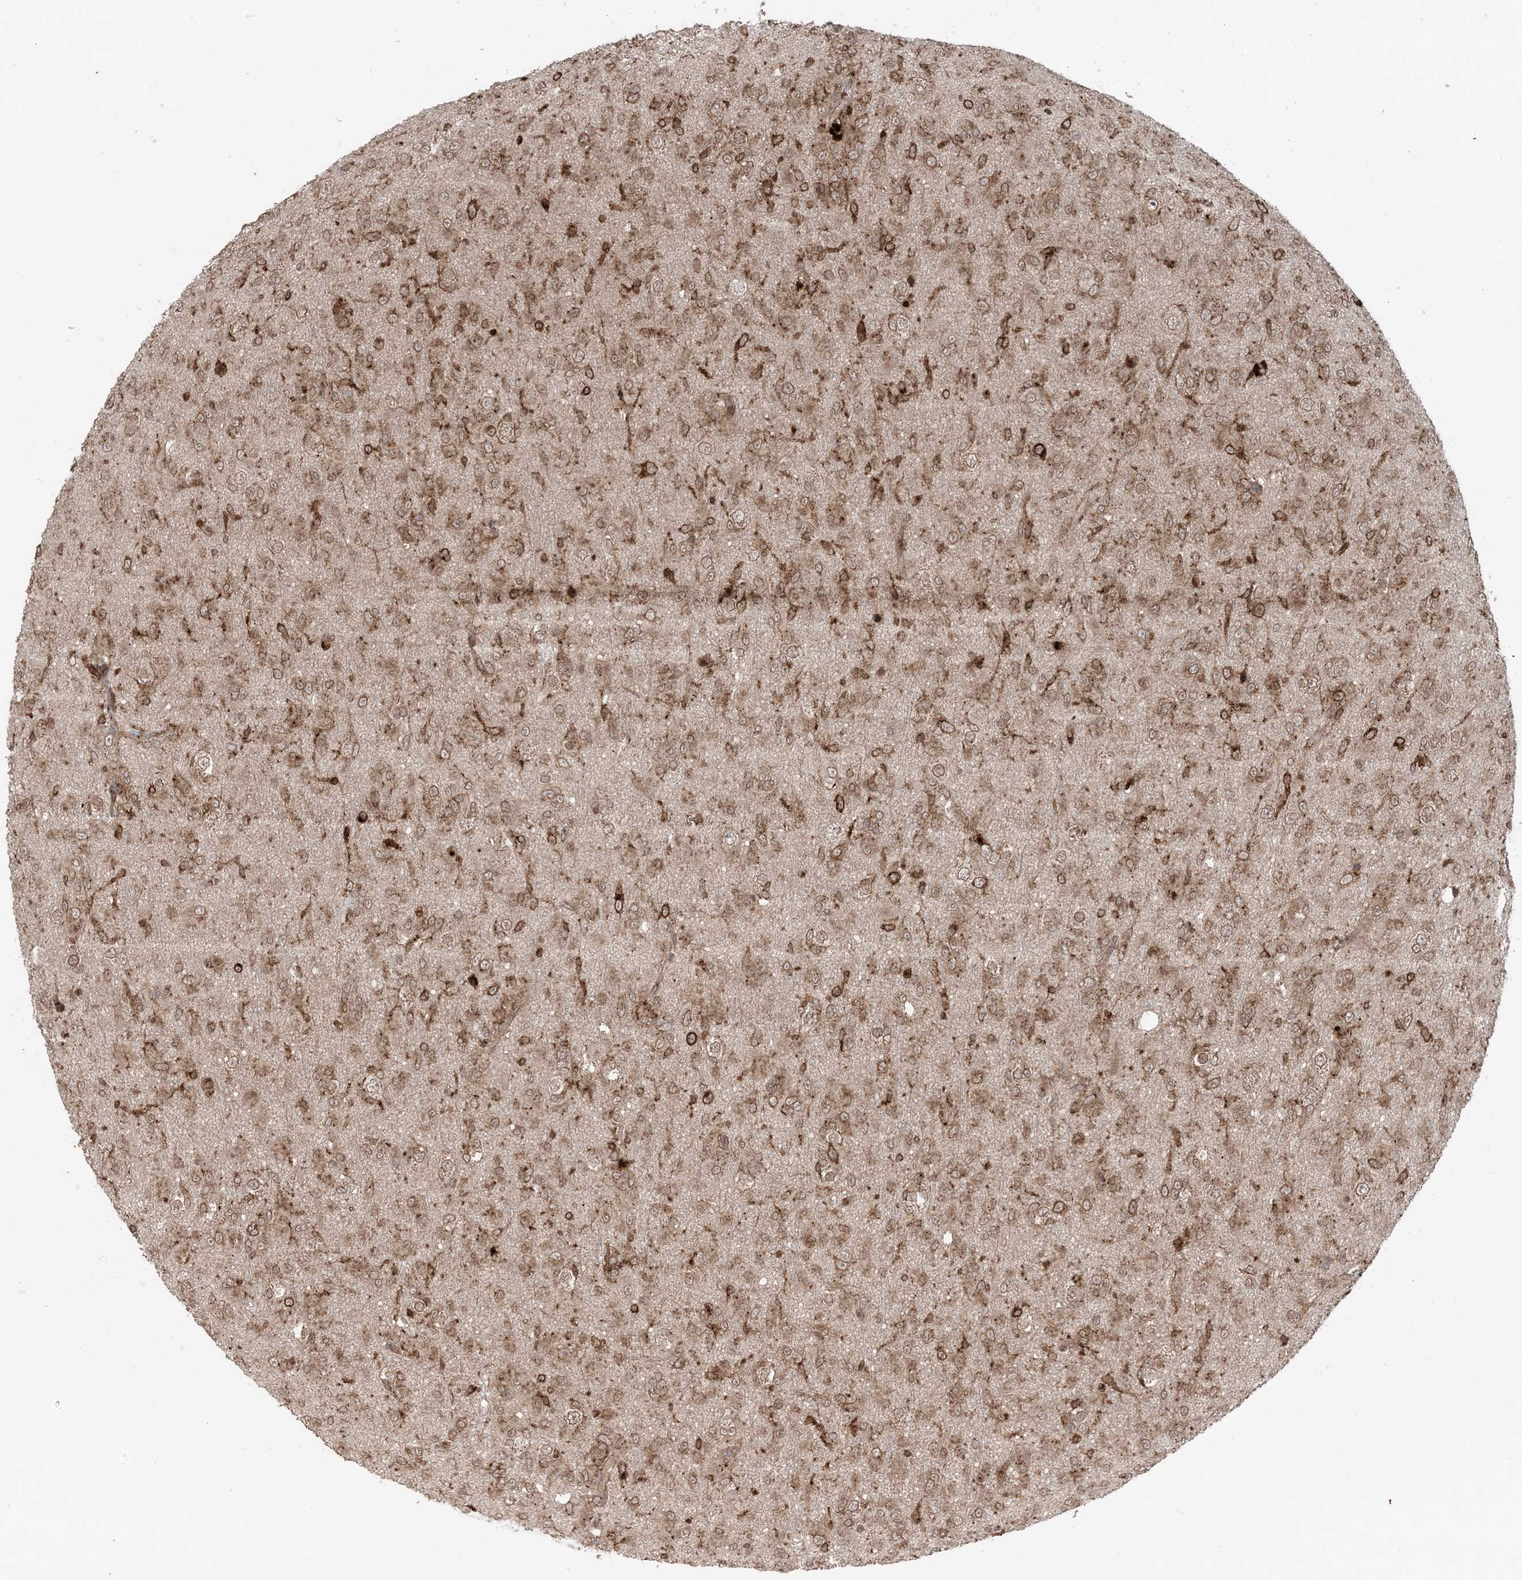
{"staining": {"intensity": "moderate", "quantity": ">75%", "location": "cytoplasmic/membranous,nuclear"}, "tissue": "glioma", "cell_type": "Tumor cells", "image_type": "cancer", "snomed": [{"axis": "morphology", "description": "Glioma, malignant, Low grade"}, {"axis": "topography", "description": "Brain"}], "caption": "Moderate cytoplasmic/membranous and nuclear protein expression is seen in about >75% of tumor cells in malignant glioma (low-grade).", "gene": "DDX19B", "patient": {"sex": "male", "age": 65}}